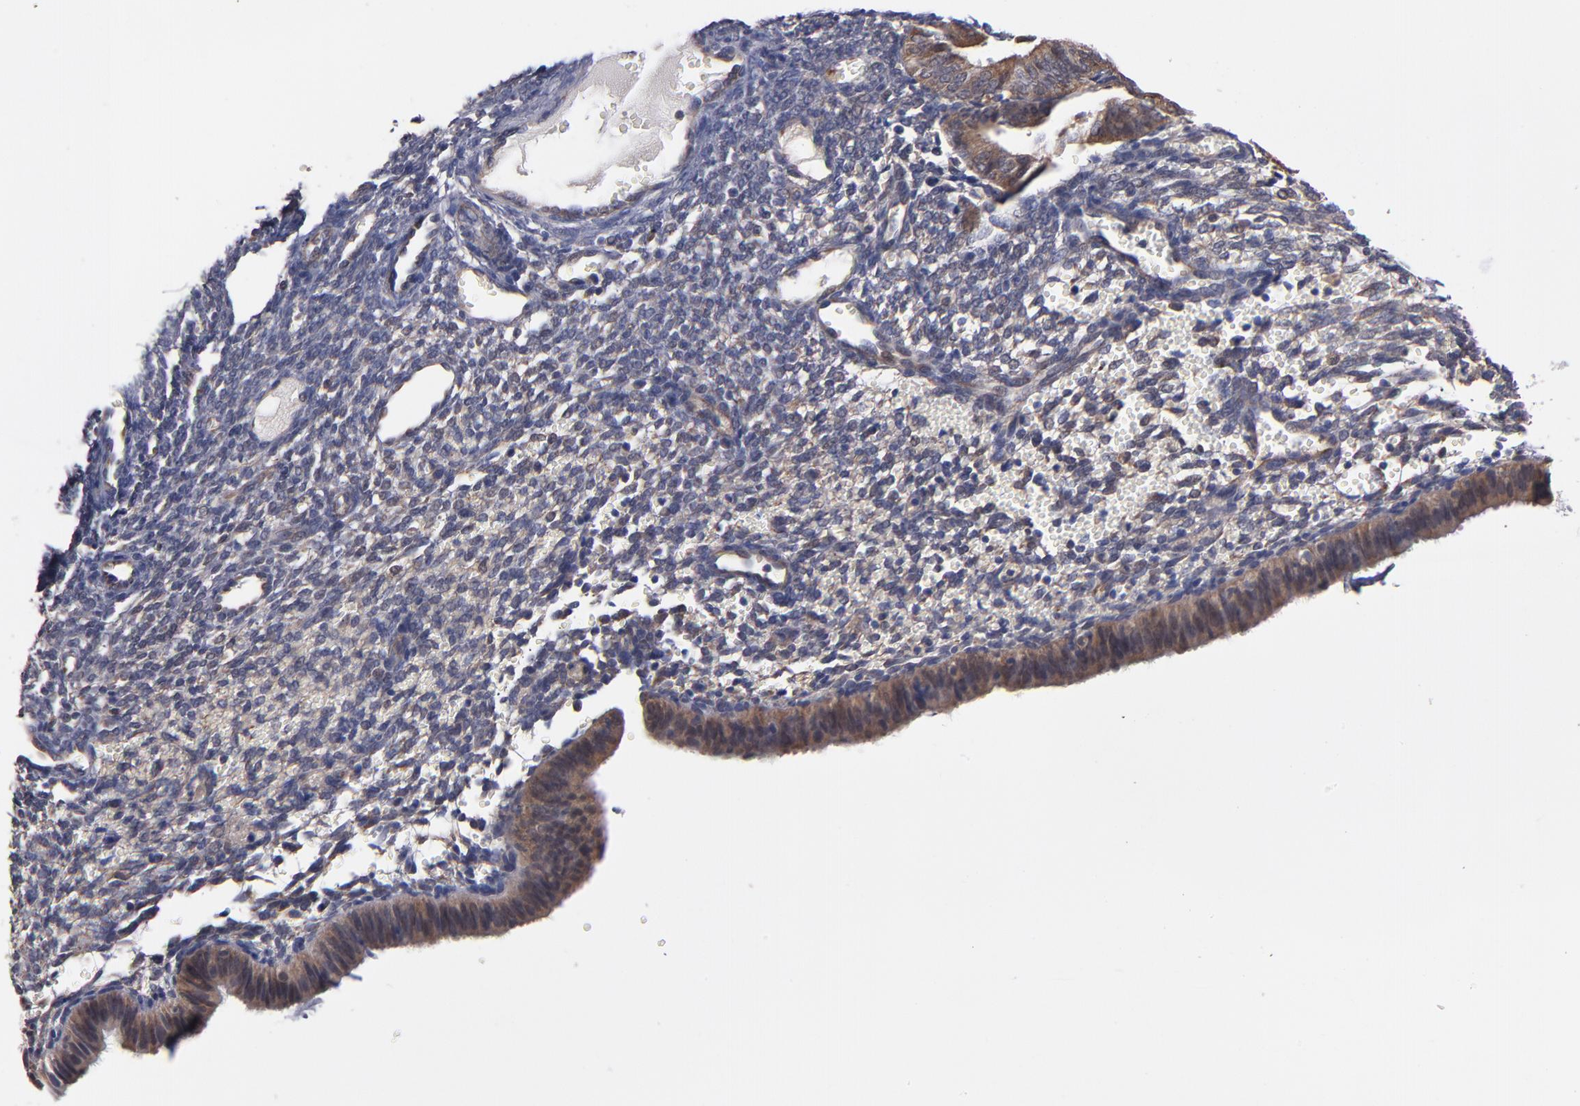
{"staining": {"intensity": "weak", "quantity": ">75%", "location": "cytoplasmic/membranous"}, "tissue": "endometrium", "cell_type": "Cells in endometrial stroma", "image_type": "normal", "snomed": [{"axis": "morphology", "description": "Normal tissue, NOS"}, {"axis": "topography", "description": "Endometrium"}], "caption": "An image of endometrium stained for a protein exhibits weak cytoplasmic/membranous brown staining in cells in endometrial stroma. Immunohistochemistry (ihc) stains the protein in brown and the nuclei are stained blue.", "gene": "GMFB", "patient": {"sex": "female", "age": 61}}